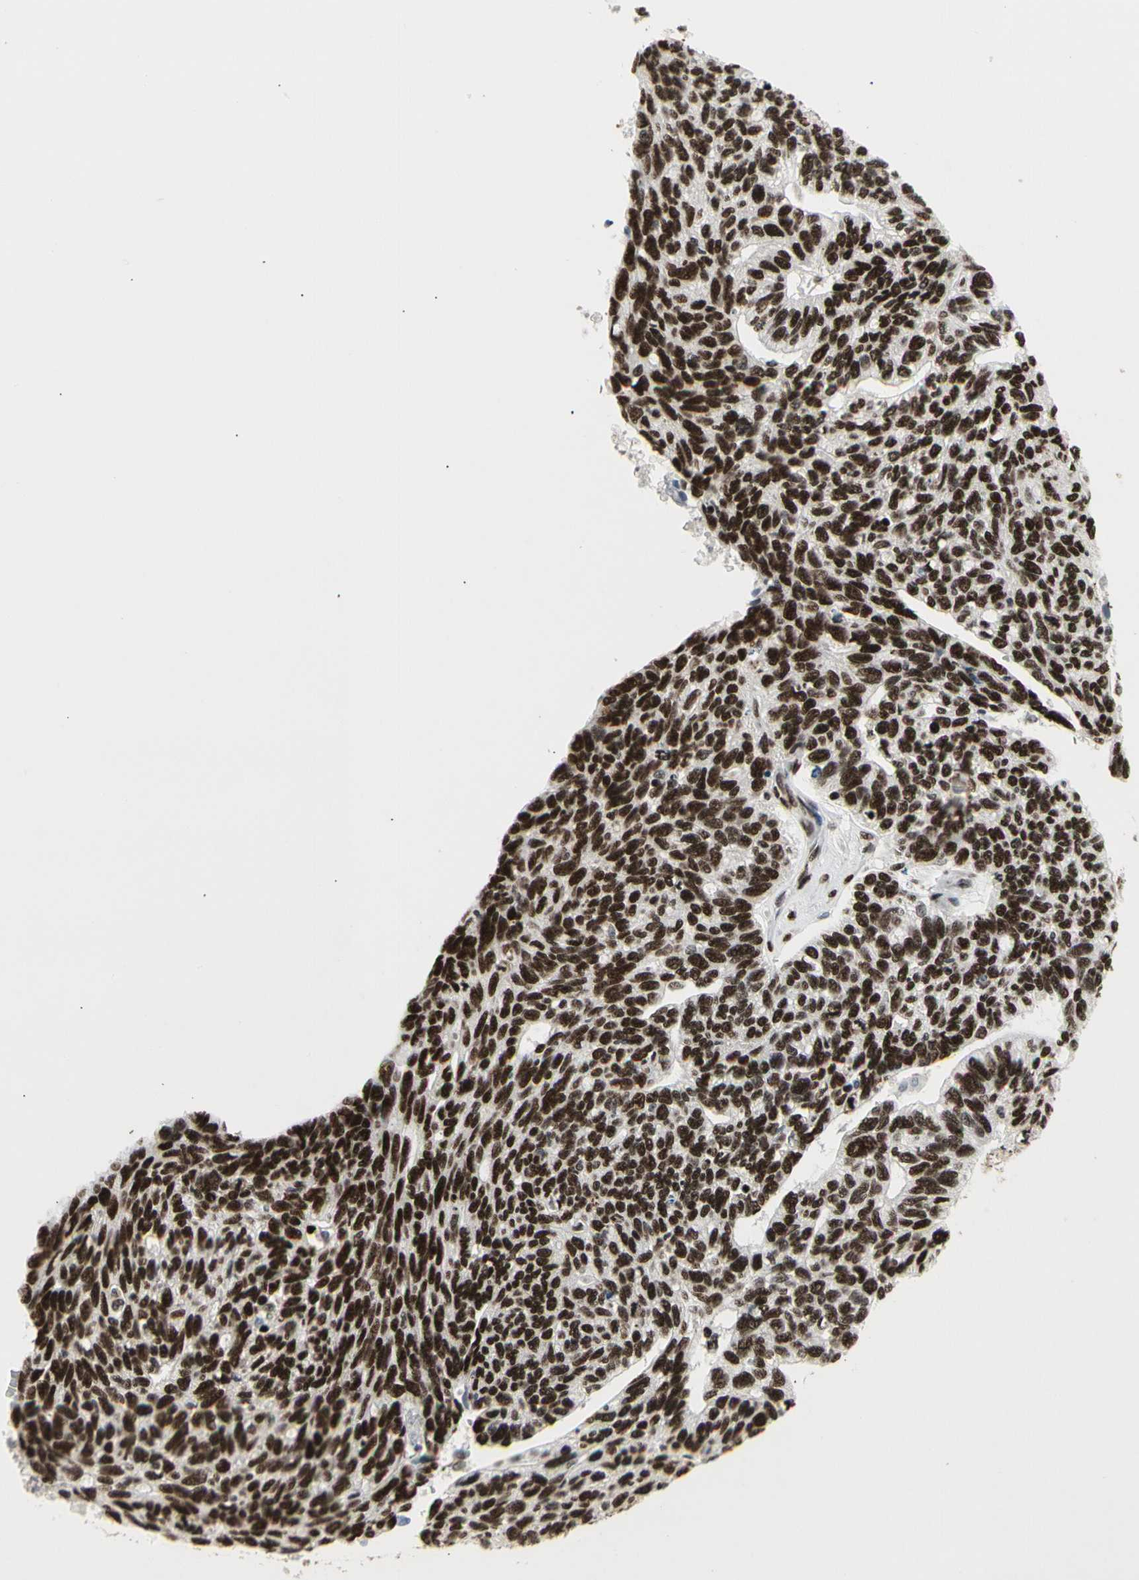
{"staining": {"intensity": "strong", "quantity": ">75%", "location": "nuclear"}, "tissue": "ovarian cancer", "cell_type": "Tumor cells", "image_type": "cancer", "snomed": [{"axis": "morphology", "description": "Cystadenocarcinoma, serous, NOS"}, {"axis": "topography", "description": "Ovary"}], "caption": "Serous cystadenocarcinoma (ovarian) stained for a protein exhibits strong nuclear positivity in tumor cells.", "gene": "SRSF11", "patient": {"sex": "female", "age": 79}}